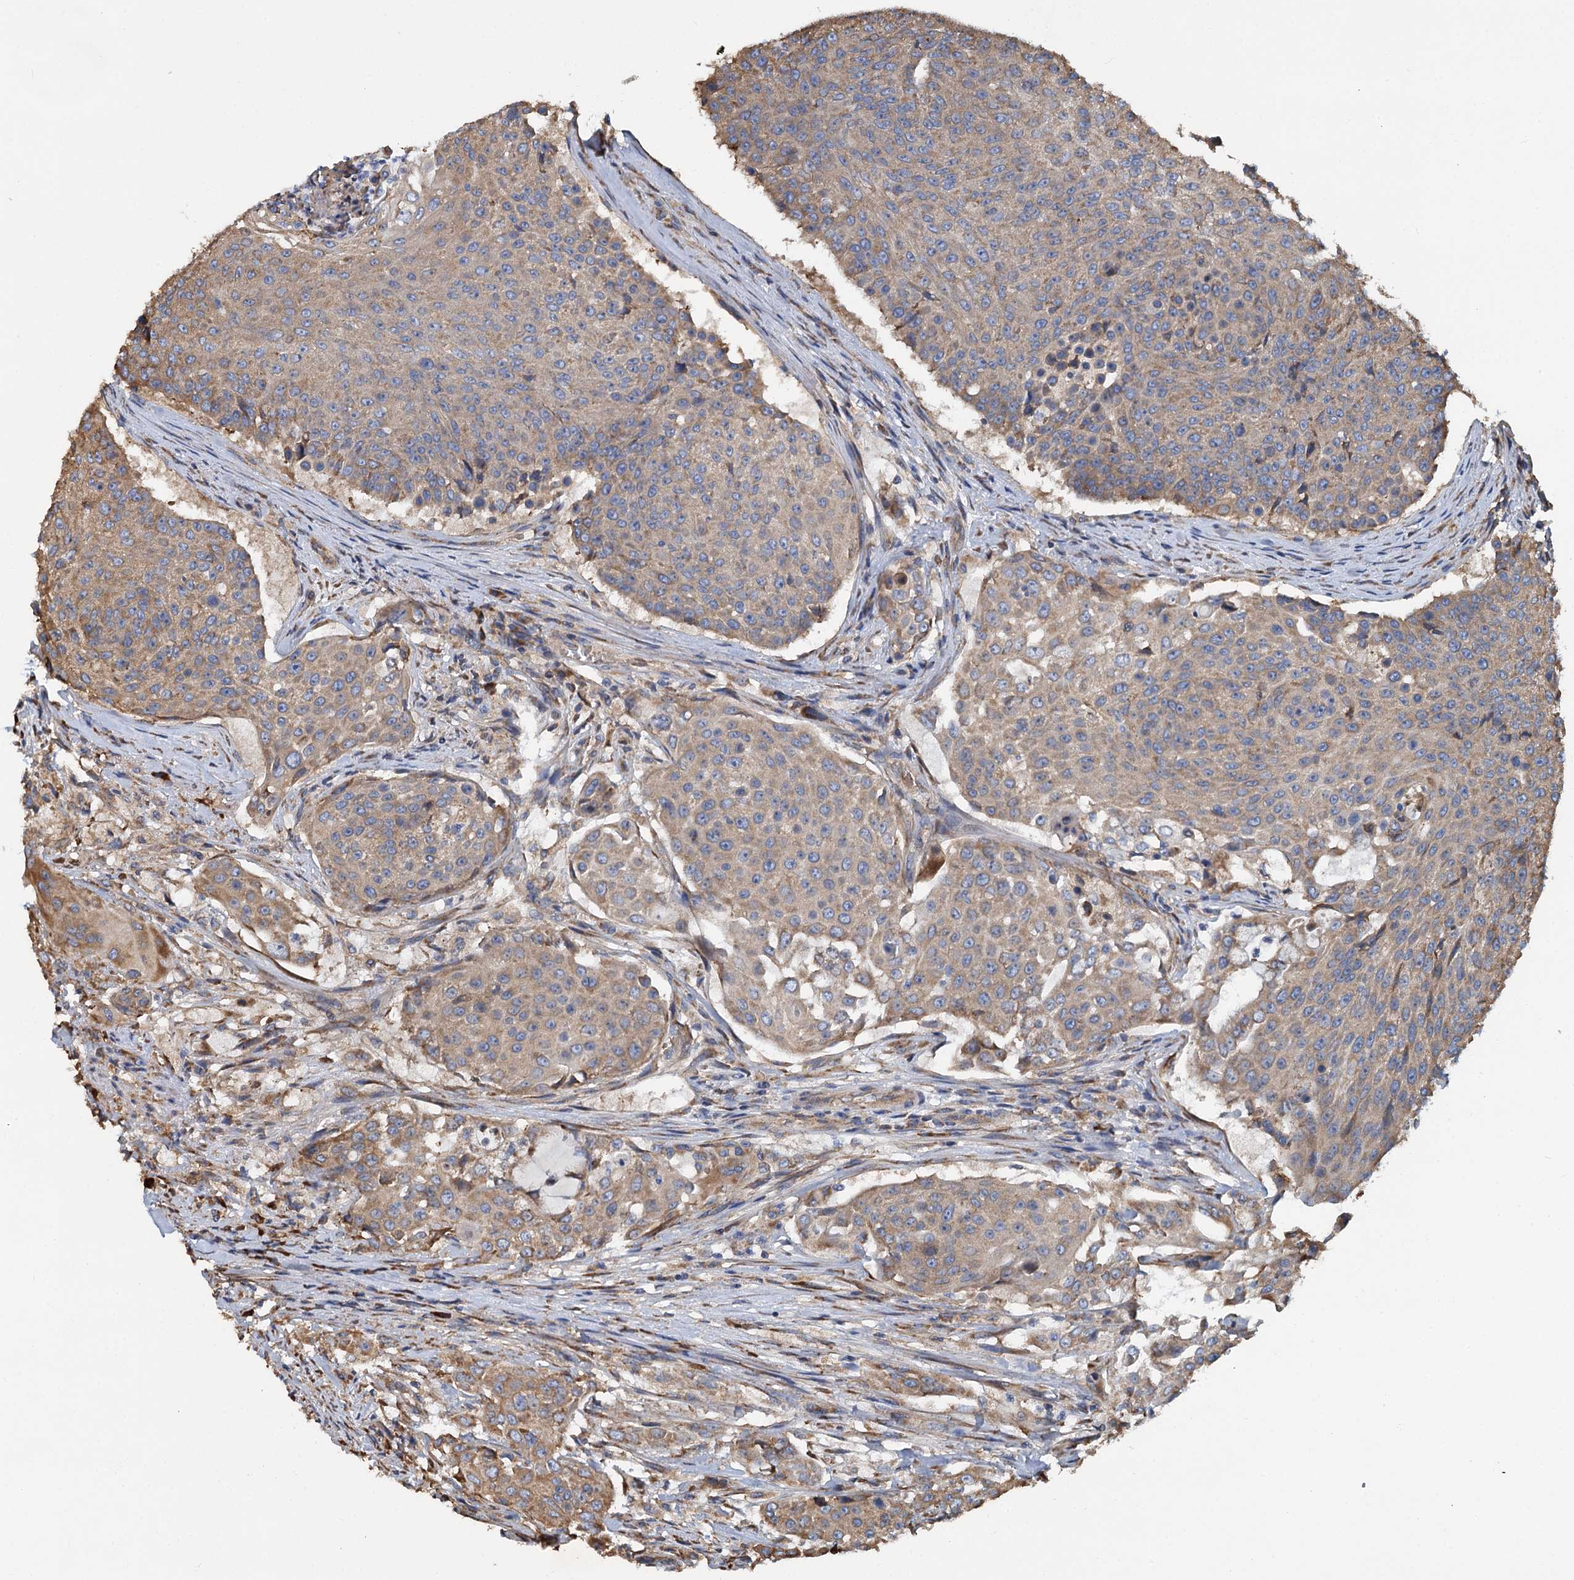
{"staining": {"intensity": "moderate", "quantity": ">75%", "location": "cytoplasmic/membranous"}, "tissue": "urothelial cancer", "cell_type": "Tumor cells", "image_type": "cancer", "snomed": [{"axis": "morphology", "description": "Urothelial carcinoma, High grade"}, {"axis": "topography", "description": "Urinary bladder"}], "caption": "This is a photomicrograph of IHC staining of urothelial cancer, which shows moderate staining in the cytoplasmic/membranous of tumor cells.", "gene": "LINS1", "patient": {"sex": "female", "age": 63}}